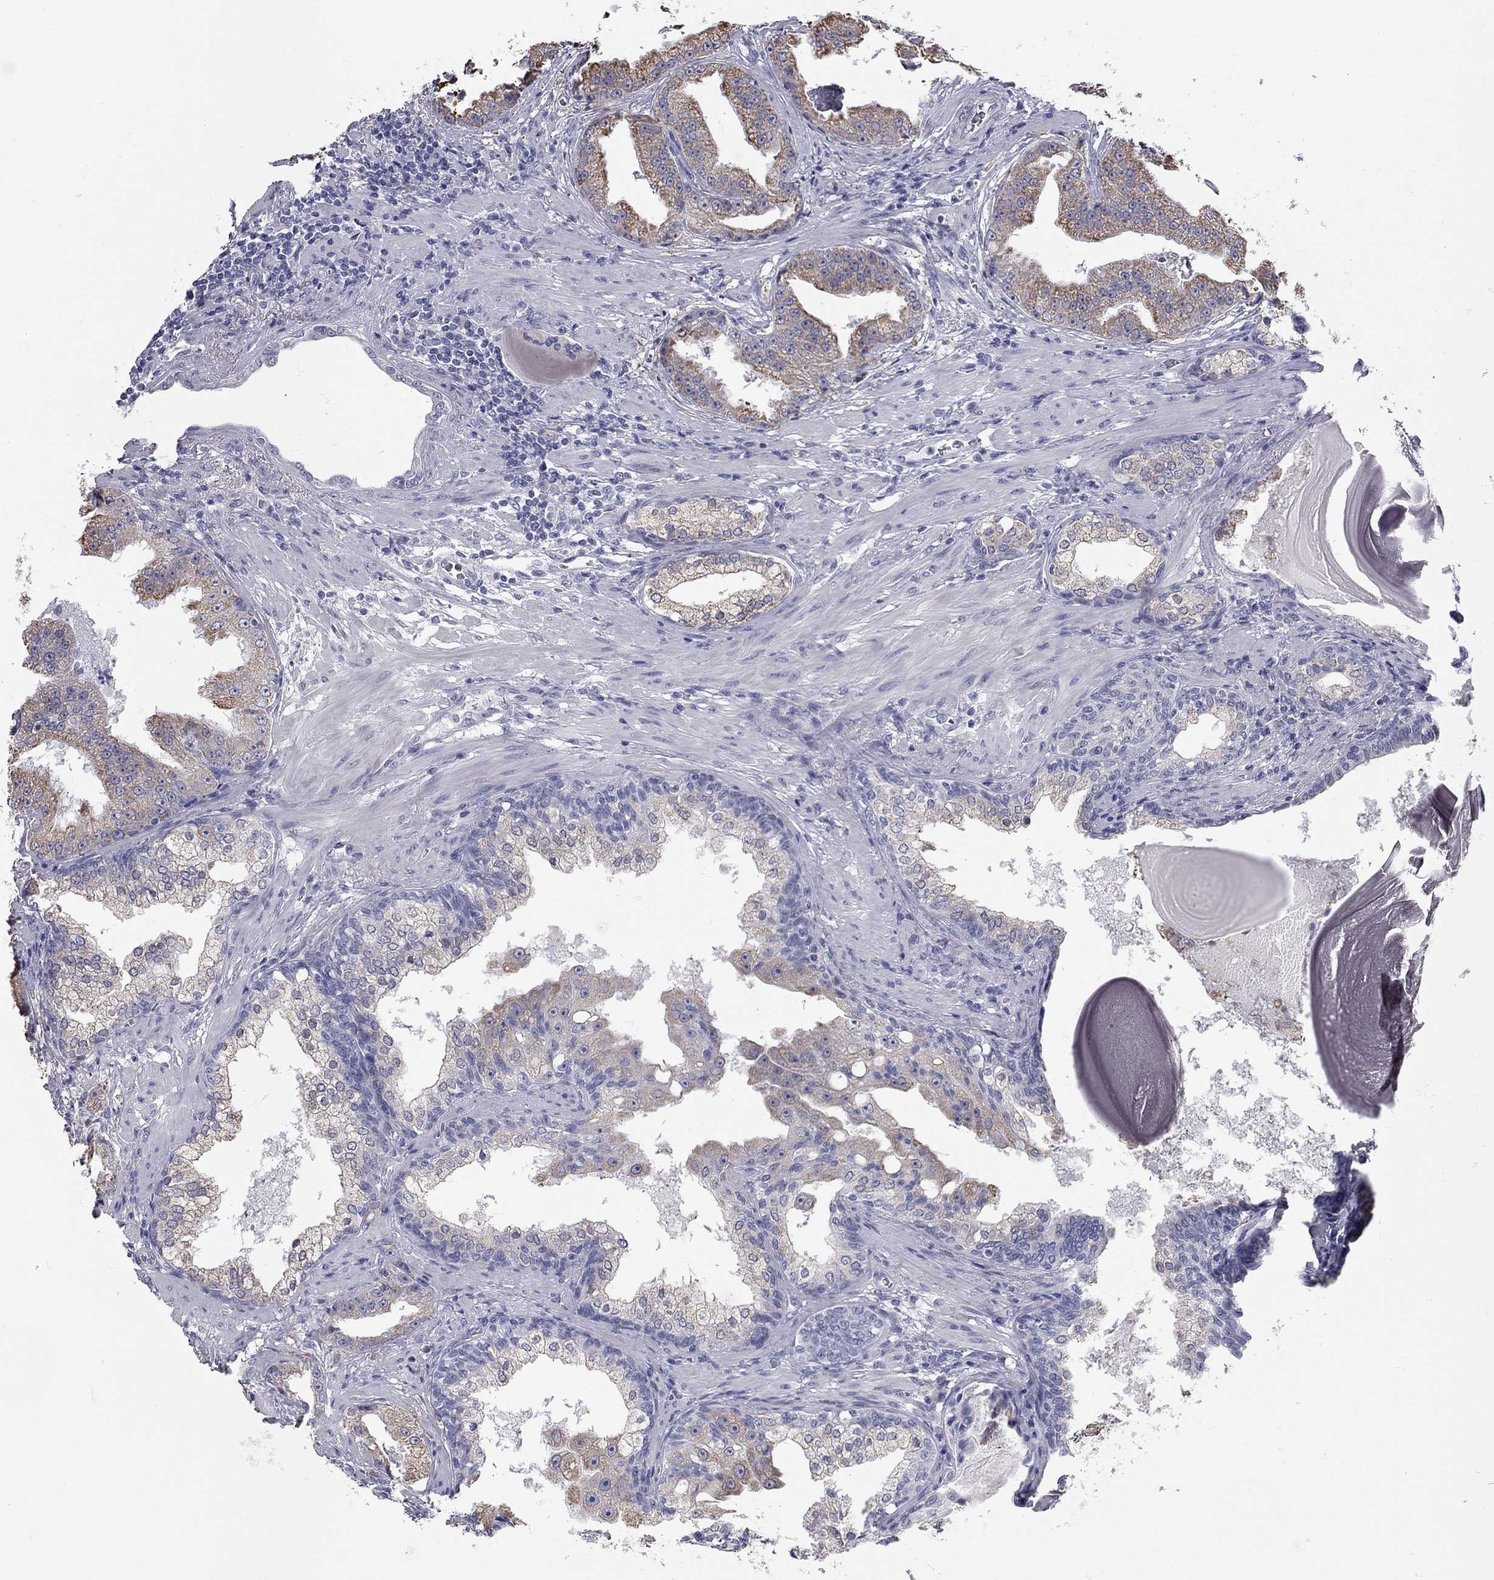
{"staining": {"intensity": "moderate", "quantity": "25%-75%", "location": "cytoplasmic/membranous"}, "tissue": "prostate cancer", "cell_type": "Tumor cells", "image_type": "cancer", "snomed": [{"axis": "morphology", "description": "Adenocarcinoma, Low grade"}, {"axis": "topography", "description": "Prostate"}], "caption": "A brown stain shows moderate cytoplasmic/membranous positivity of a protein in low-grade adenocarcinoma (prostate) tumor cells.", "gene": "XAGE2", "patient": {"sex": "male", "age": 62}}